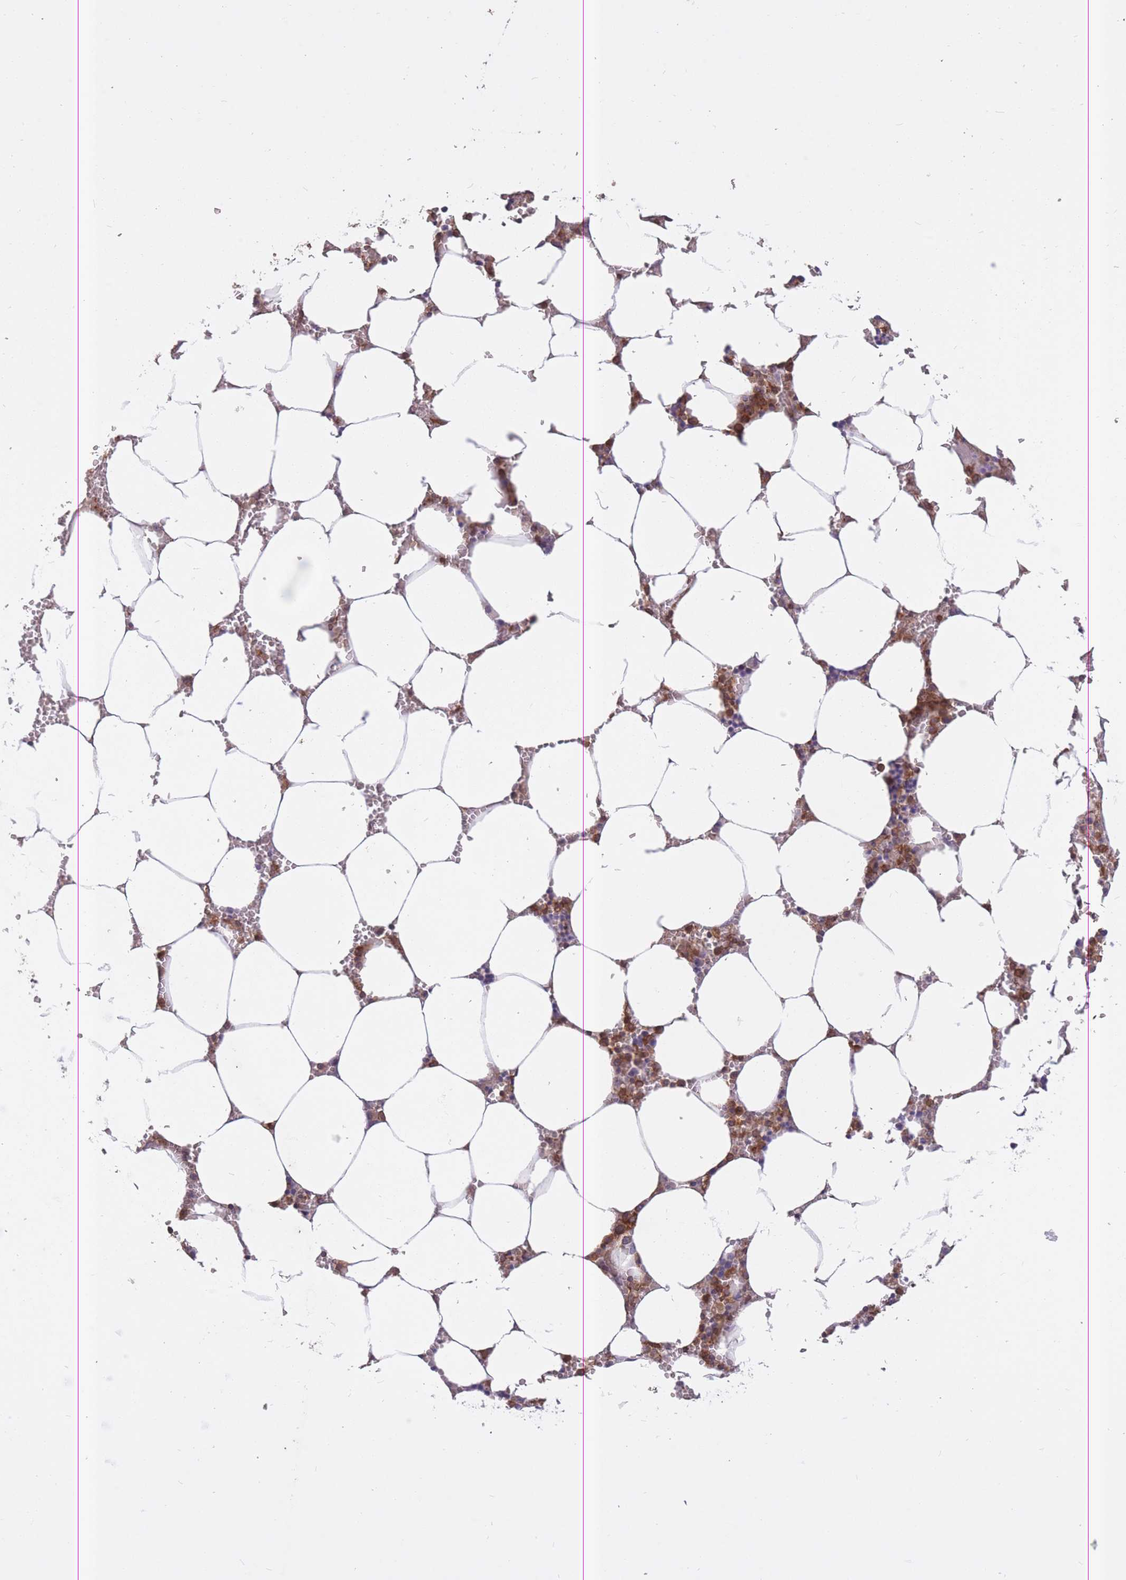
{"staining": {"intensity": "moderate", "quantity": "25%-75%", "location": "cytoplasmic/membranous,nuclear"}, "tissue": "bone marrow", "cell_type": "Hematopoietic cells", "image_type": "normal", "snomed": [{"axis": "morphology", "description": "Normal tissue, NOS"}, {"axis": "topography", "description": "Bone marrow"}], "caption": "Benign bone marrow was stained to show a protein in brown. There is medium levels of moderate cytoplasmic/membranous,nuclear expression in about 25%-75% of hematopoietic cells. The protein is shown in brown color, while the nuclei are stained blue.", "gene": "GMIP", "patient": {"sex": "male", "age": 70}}